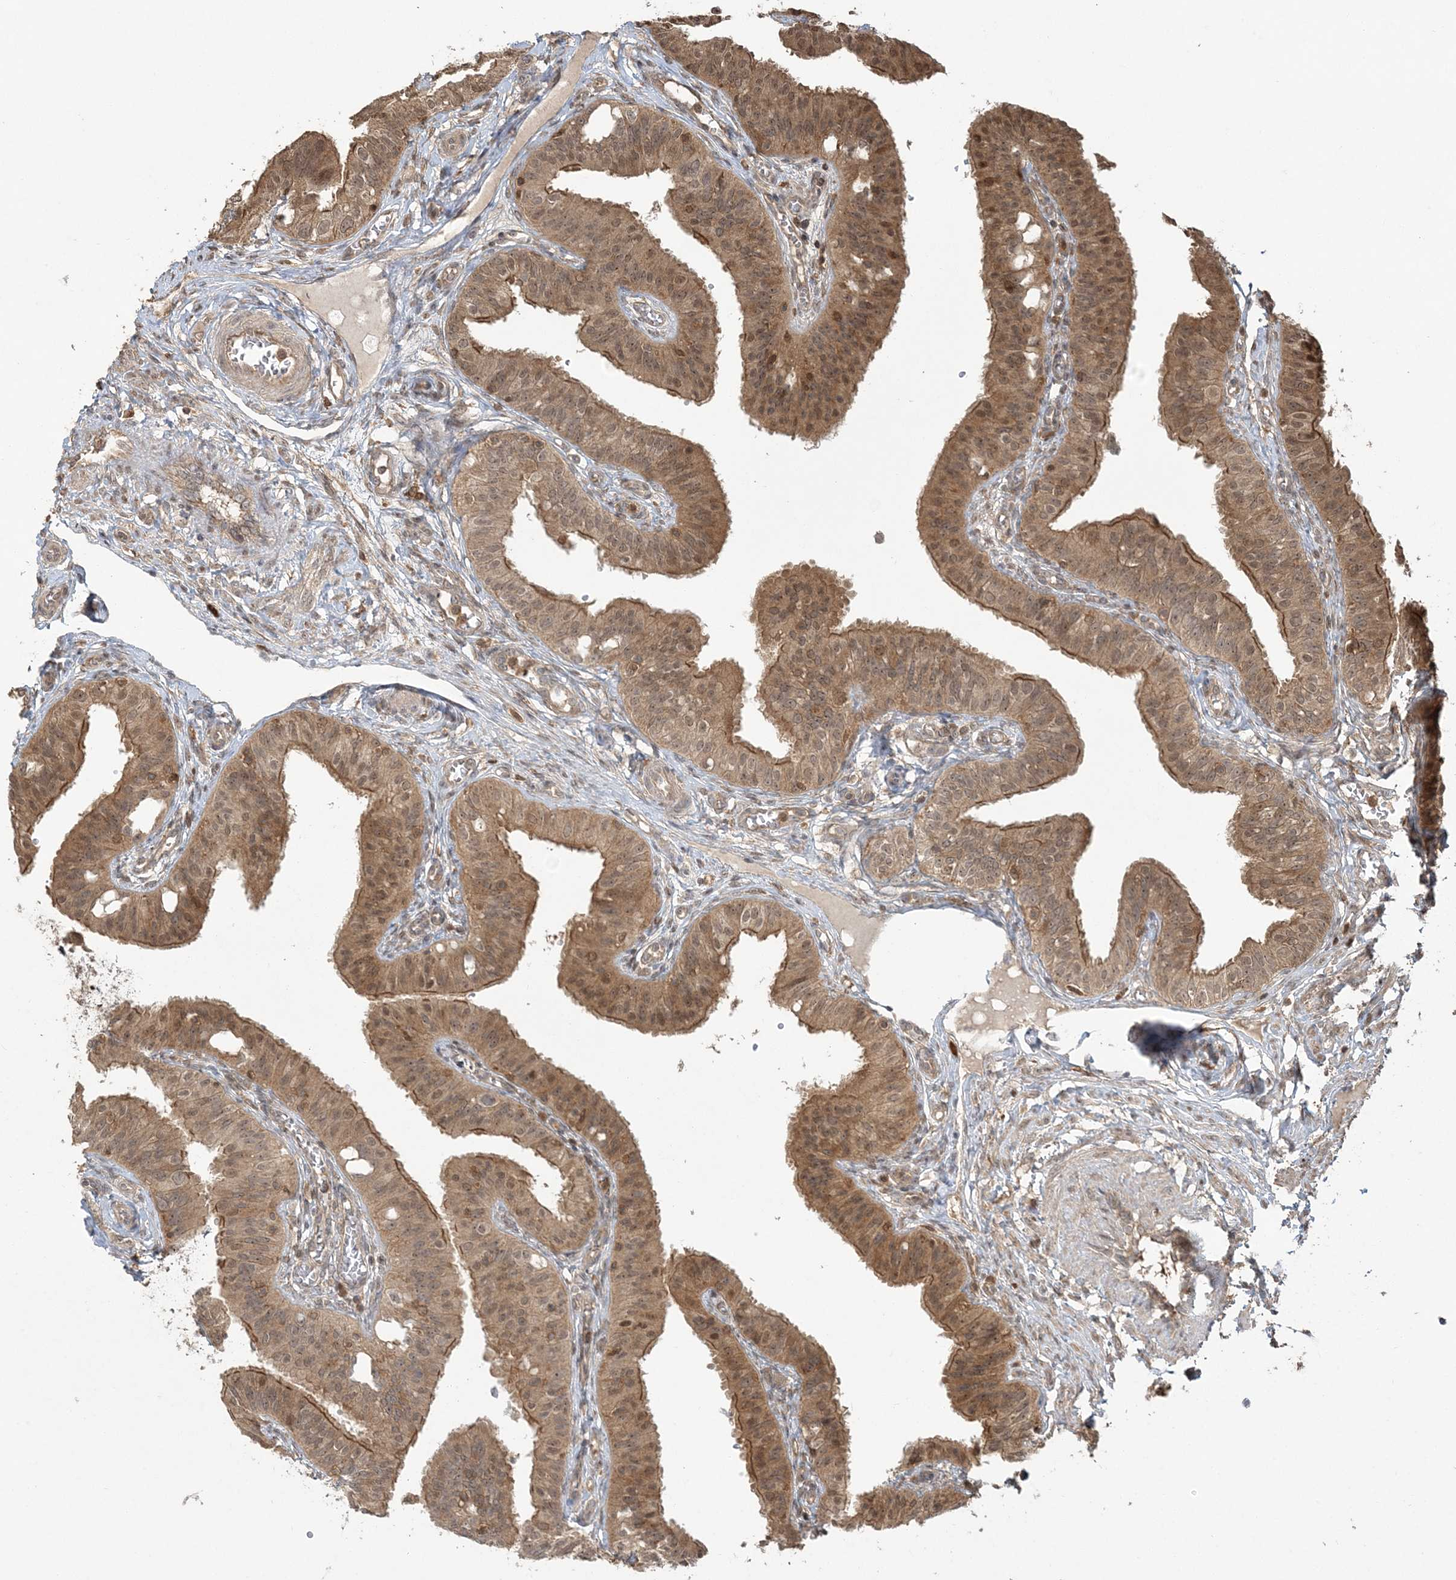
{"staining": {"intensity": "moderate", "quantity": ">75%", "location": "cytoplasmic/membranous,nuclear"}, "tissue": "fallopian tube", "cell_type": "Glandular cells", "image_type": "normal", "snomed": [{"axis": "morphology", "description": "Normal tissue, NOS"}, {"axis": "topography", "description": "Fallopian tube"}, {"axis": "topography", "description": "Ovary"}], "caption": "Protein staining by IHC exhibits moderate cytoplasmic/membranous,nuclear staining in approximately >75% of glandular cells in unremarkable fallopian tube. (DAB (3,3'-diaminobenzidine) IHC with brightfield microscopy, high magnification).", "gene": "CAB39", "patient": {"sex": "female", "age": 42}}